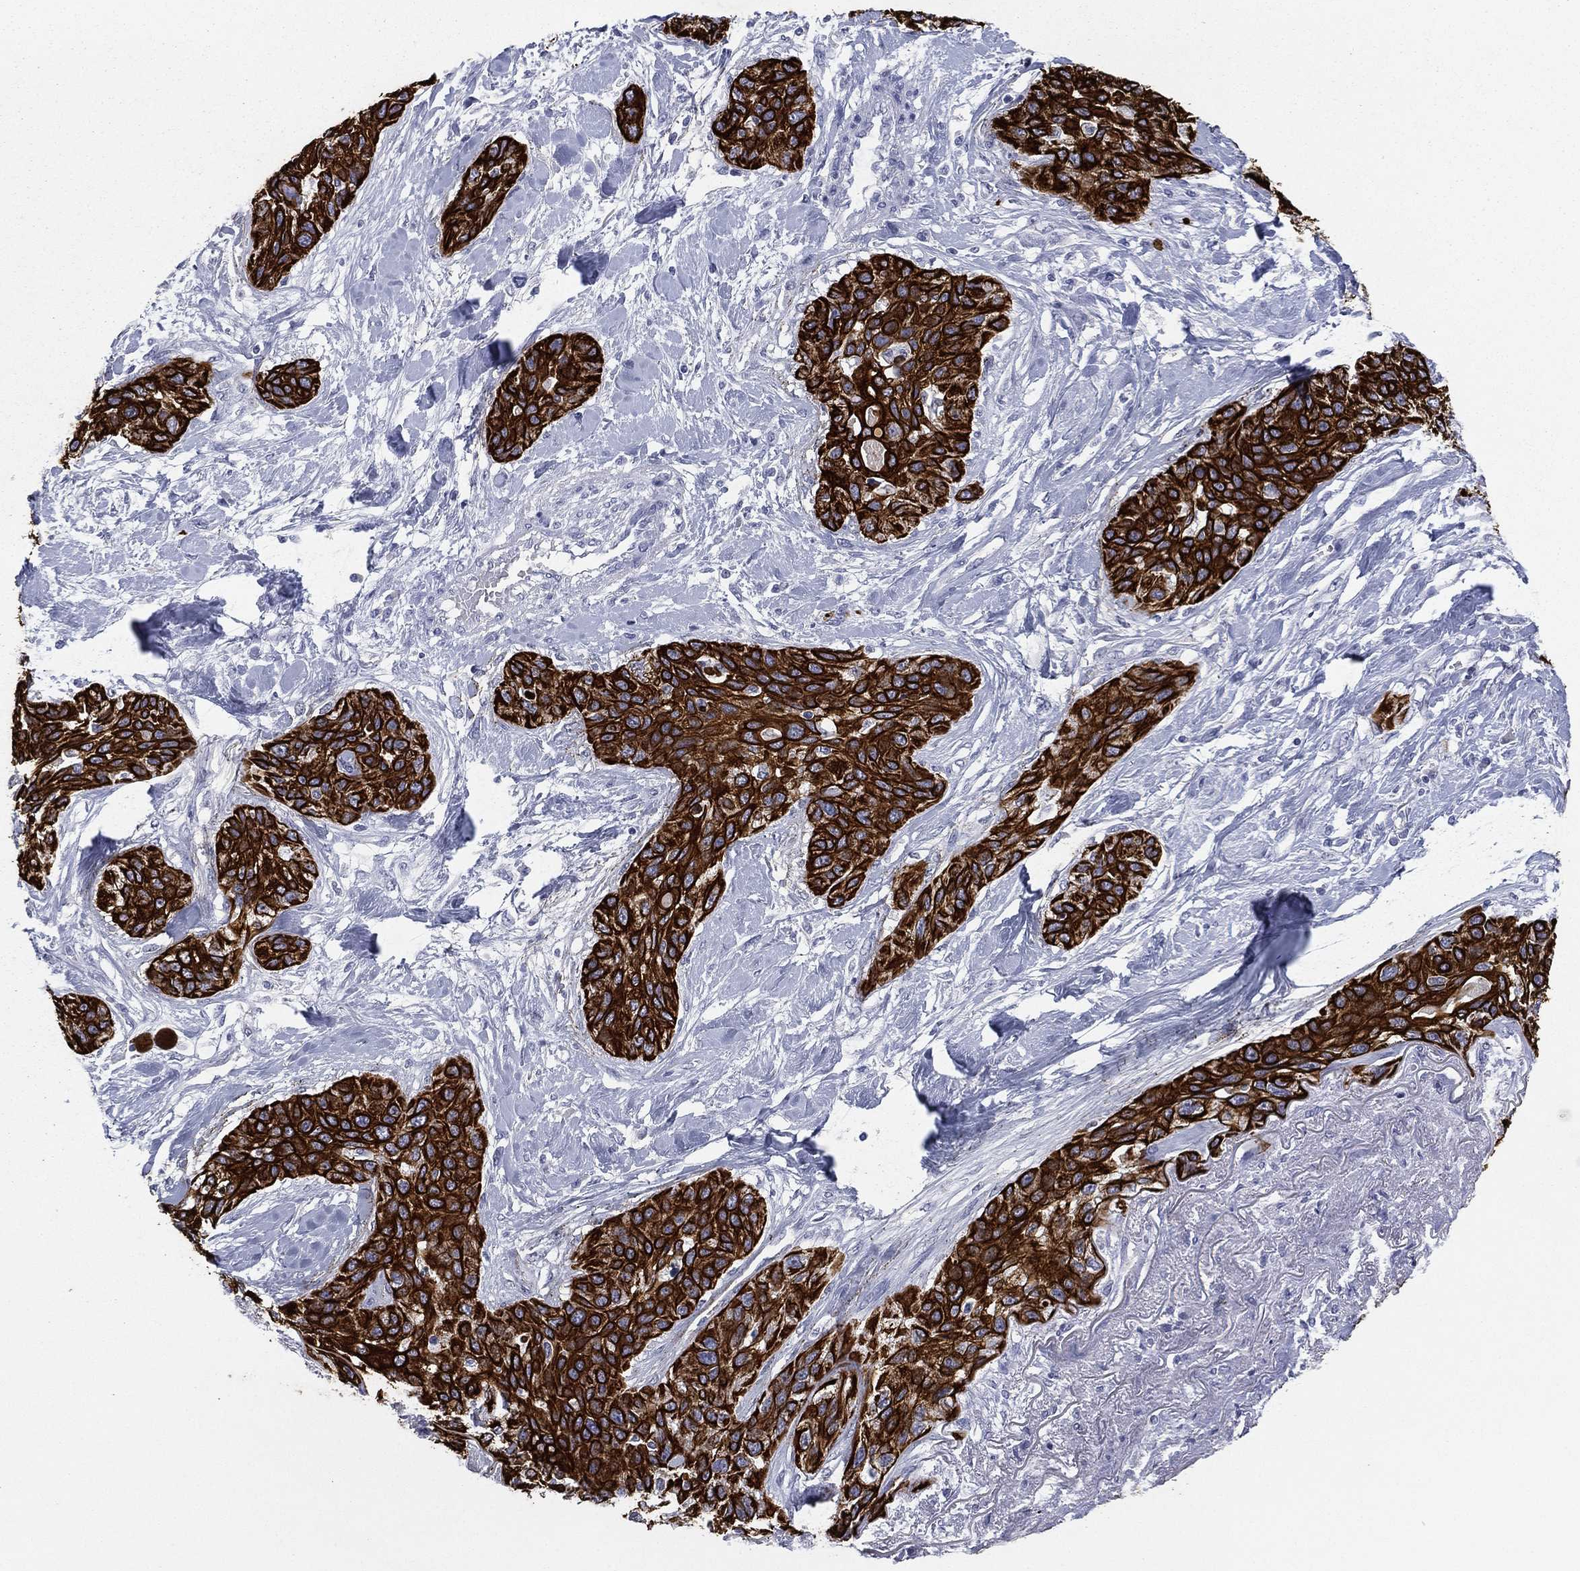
{"staining": {"intensity": "strong", "quantity": ">75%", "location": "cytoplasmic/membranous"}, "tissue": "lung cancer", "cell_type": "Tumor cells", "image_type": "cancer", "snomed": [{"axis": "morphology", "description": "Squamous cell carcinoma, NOS"}, {"axis": "topography", "description": "Lung"}], "caption": "Immunohistochemical staining of squamous cell carcinoma (lung) shows high levels of strong cytoplasmic/membranous positivity in approximately >75% of tumor cells.", "gene": "KRT7", "patient": {"sex": "female", "age": 70}}